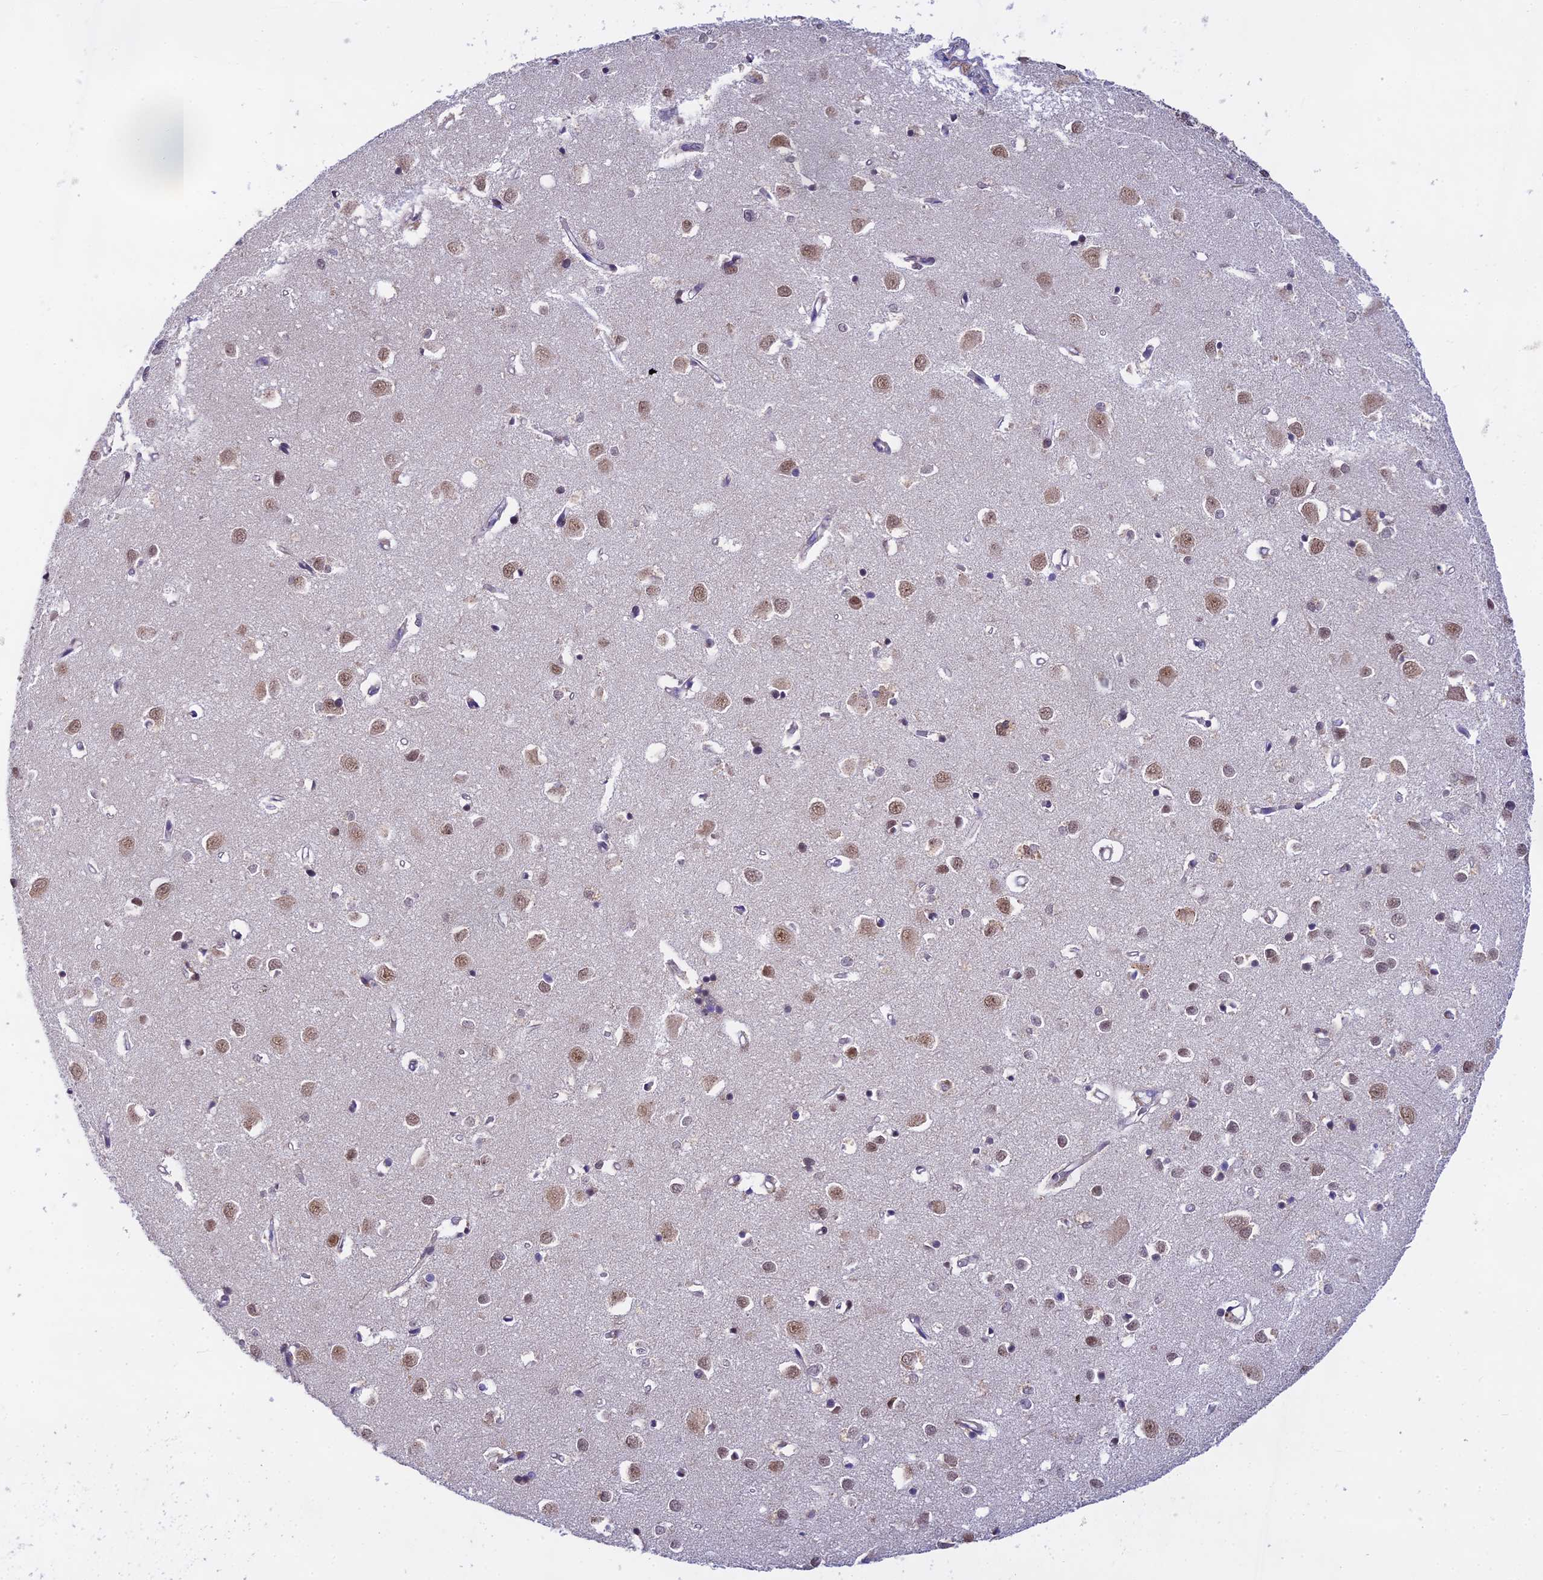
{"staining": {"intensity": "weak", "quantity": ">75%", "location": "nuclear"}, "tissue": "cerebral cortex", "cell_type": "Endothelial cells", "image_type": "normal", "snomed": [{"axis": "morphology", "description": "Normal tissue, NOS"}, {"axis": "topography", "description": "Cerebral cortex"}], "caption": "Benign cerebral cortex was stained to show a protein in brown. There is low levels of weak nuclear staining in approximately >75% of endothelial cells. (brown staining indicates protein expression, while blue staining denotes nuclei).", "gene": "C2orf49", "patient": {"sex": "female", "age": 64}}